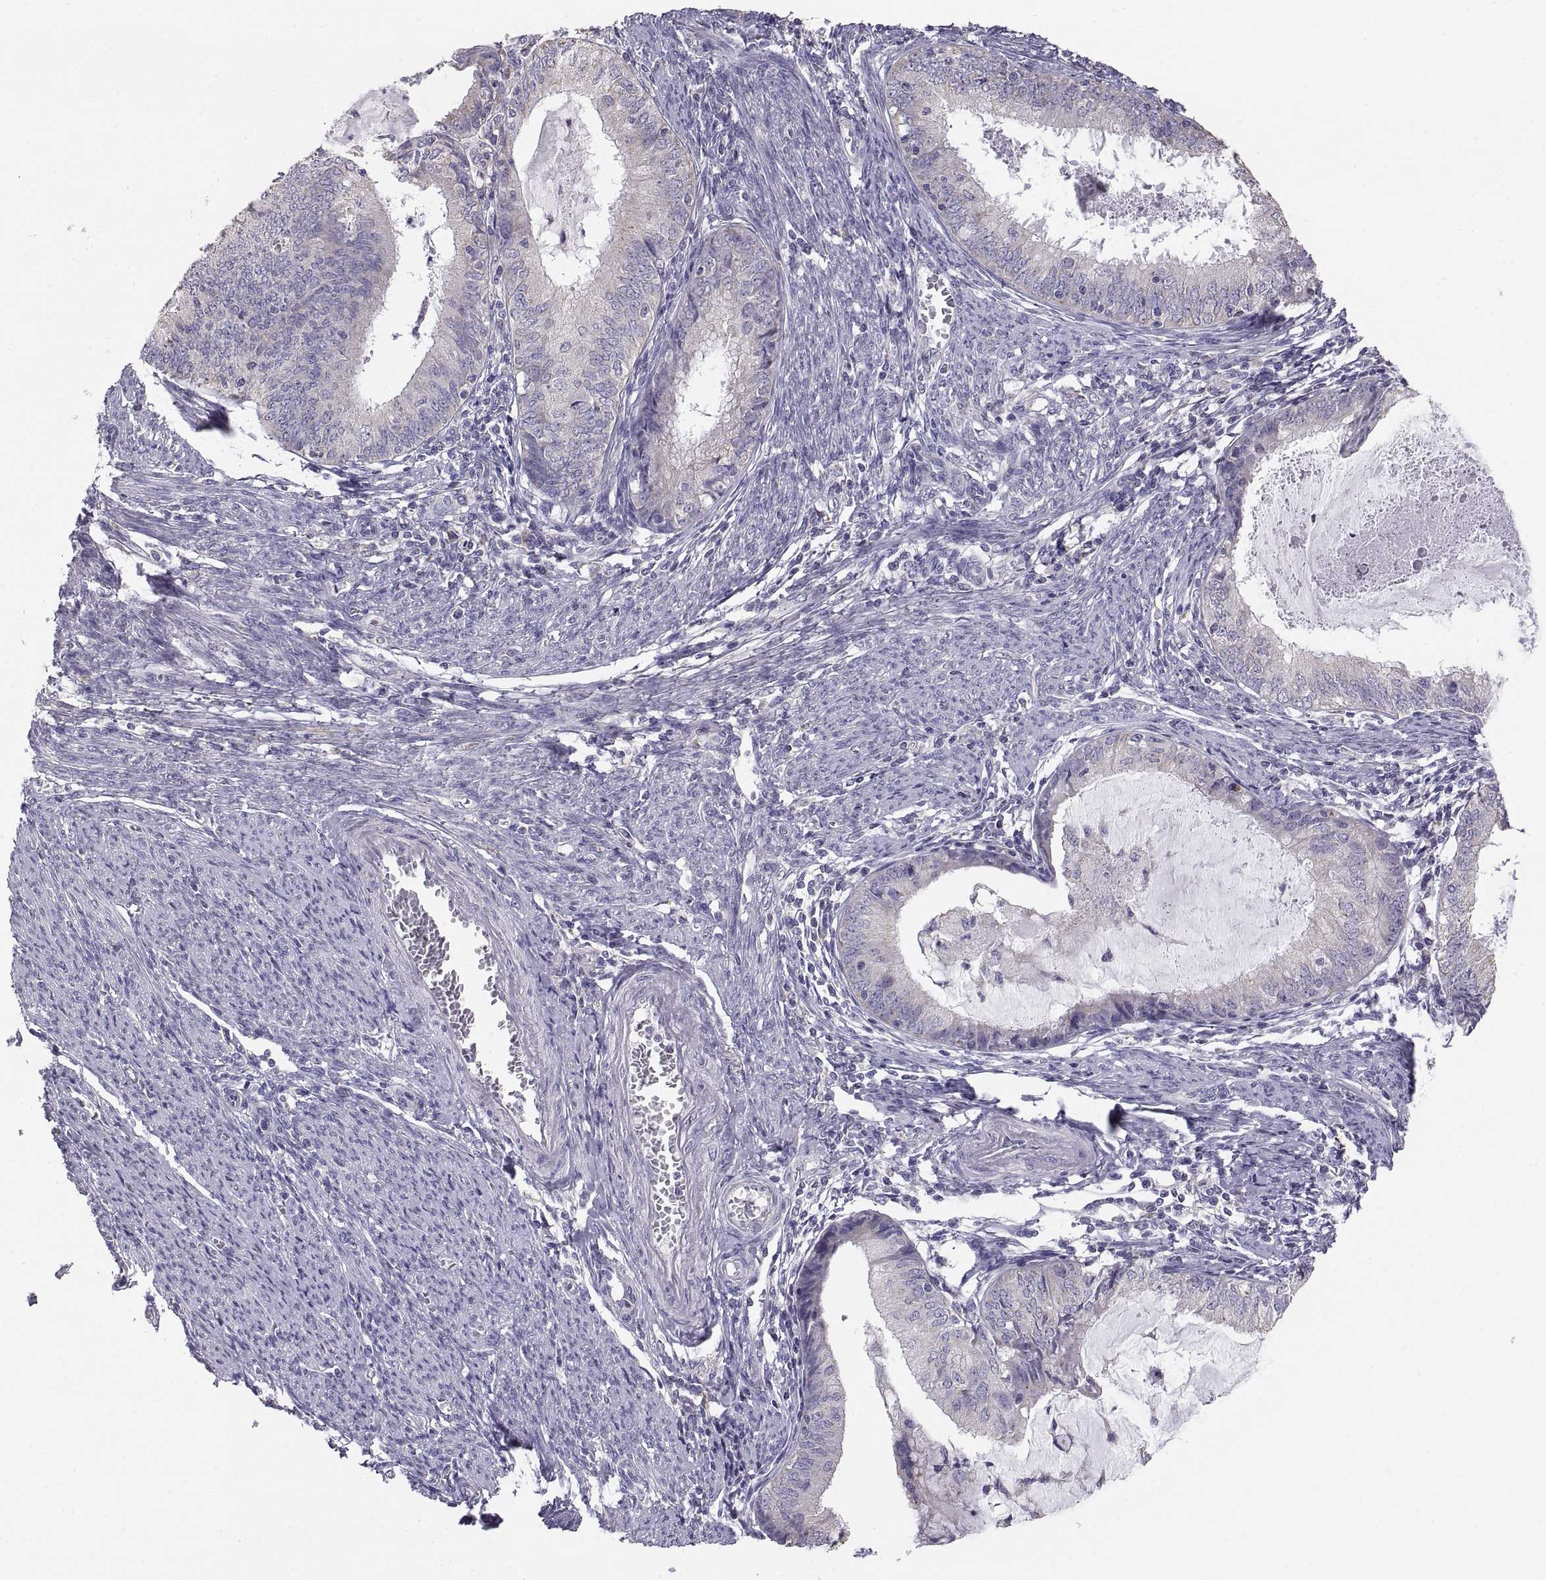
{"staining": {"intensity": "negative", "quantity": "none", "location": "none"}, "tissue": "endometrial cancer", "cell_type": "Tumor cells", "image_type": "cancer", "snomed": [{"axis": "morphology", "description": "Adenocarcinoma, NOS"}, {"axis": "topography", "description": "Endometrium"}], "caption": "Photomicrograph shows no significant protein positivity in tumor cells of adenocarcinoma (endometrial).", "gene": "TNNC1", "patient": {"sex": "female", "age": 57}}